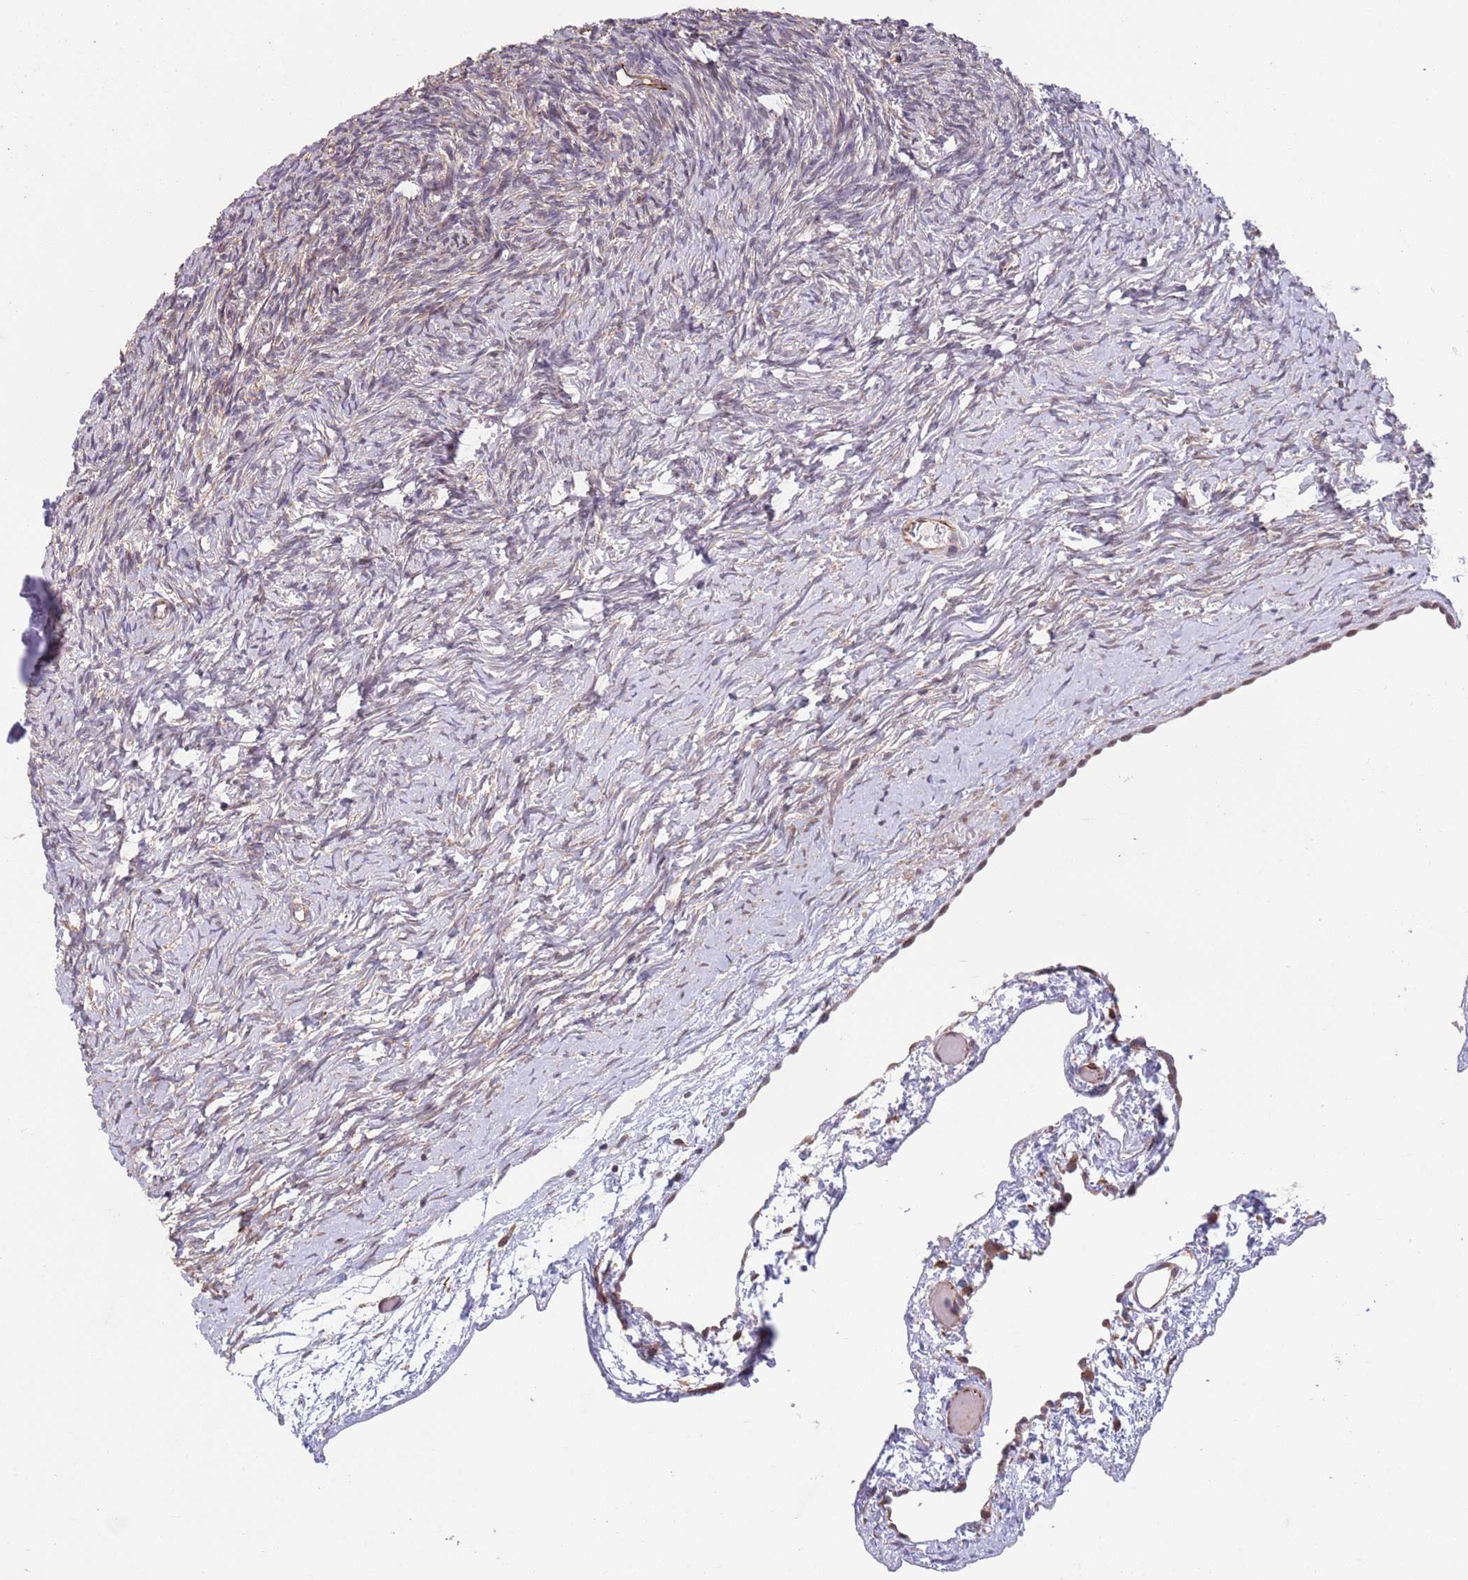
{"staining": {"intensity": "moderate", "quantity": "25%-75%", "location": "cytoplasmic/membranous"}, "tissue": "ovary", "cell_type": "Ovarian stroma cells", "image_type": "normal", "snomed": [{"axis": "morphology", "description": "Normal tissue, NOS"}, {"axis": "topography", "description": "Ovary"}], "caption": "Brown immunohistochemical staining in unremarkable ovary demonstrates moderate cytoplasmic/membranous staining in approximately 25%-75% of ovarian stroma cells. Immunohistochemistry (ihc) stains the protein in brown and the nuclei are stained blue.", "gene": "CHD9", "patient": {"sex": "female", "age": 39}}